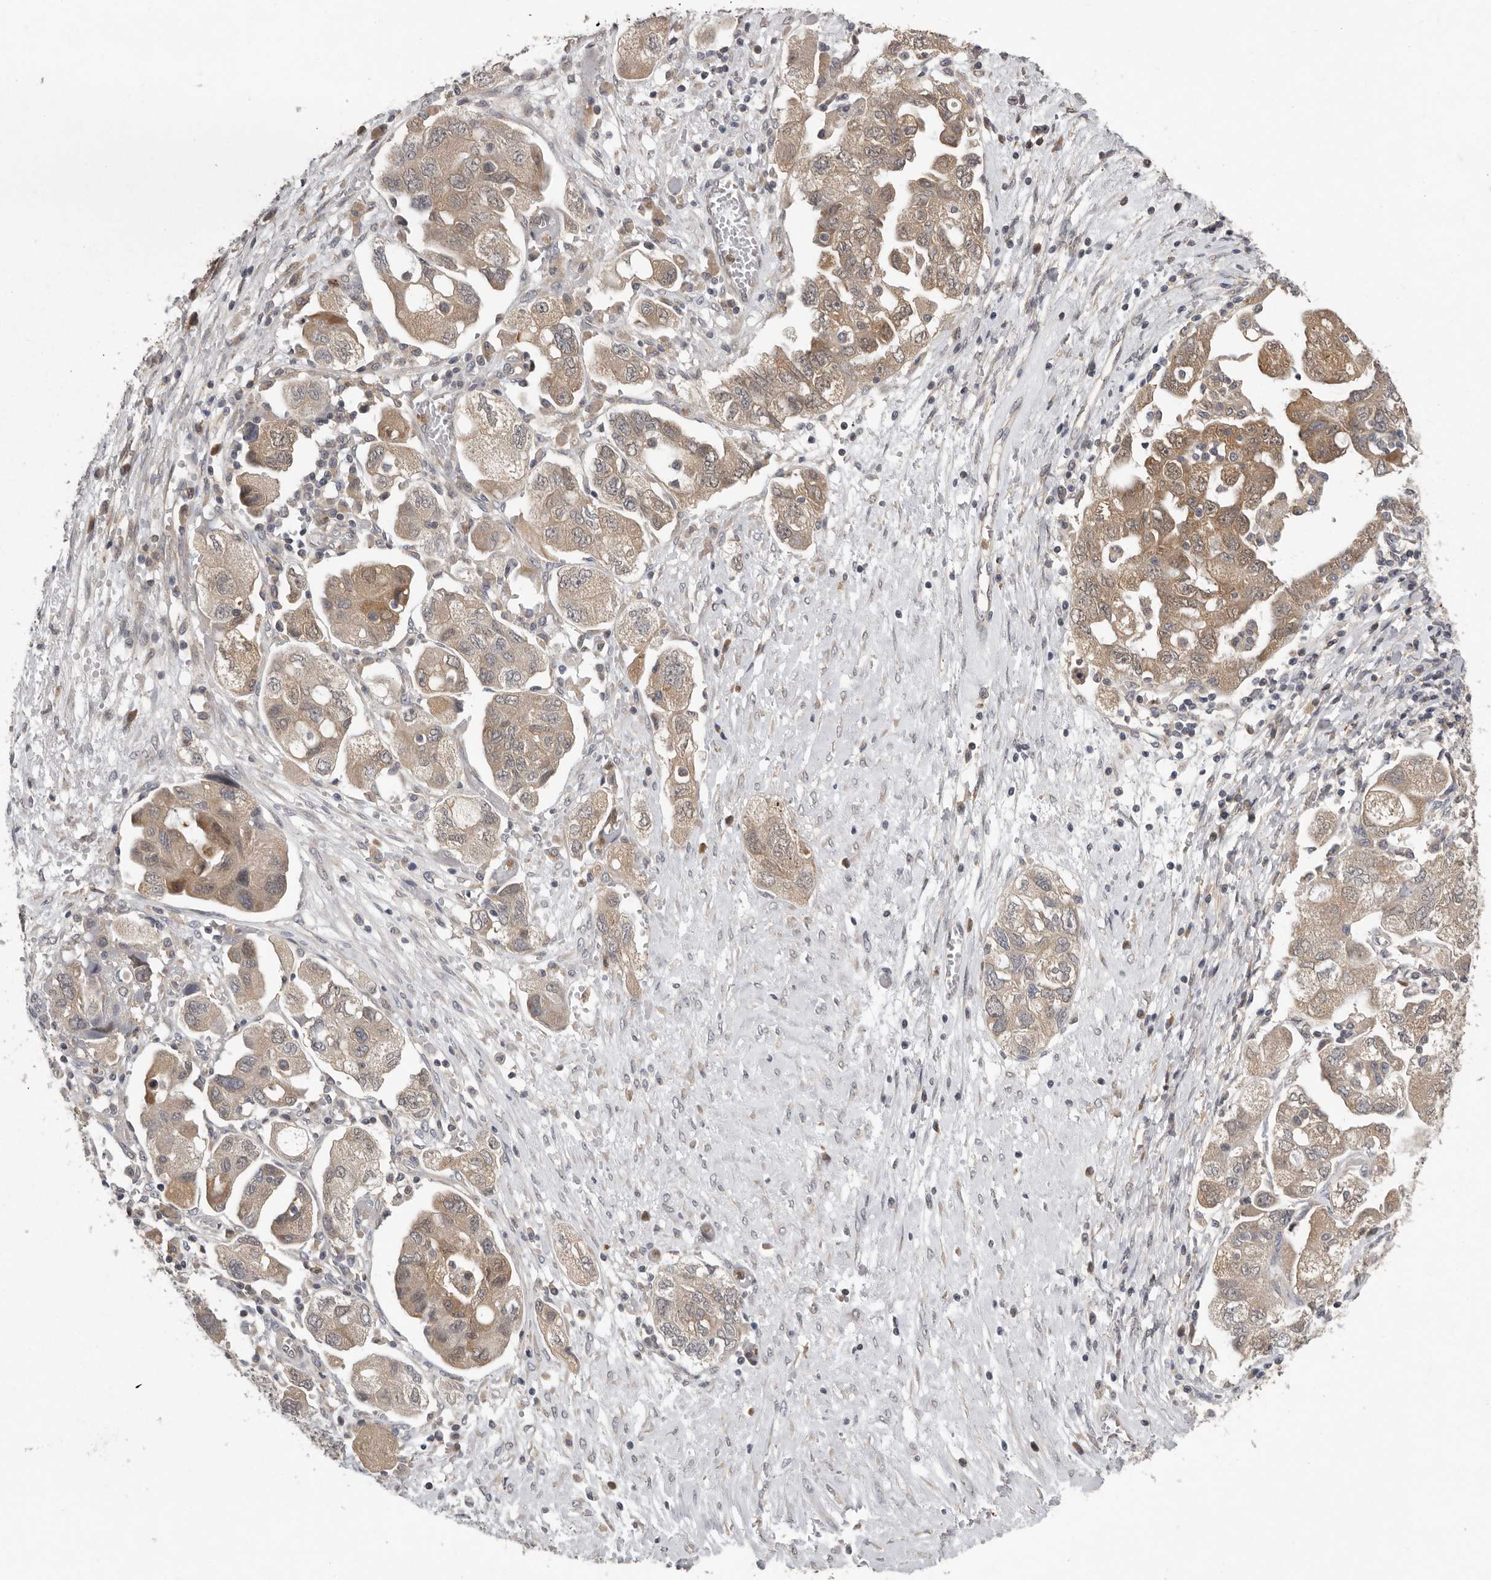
{"staining": {"intensity": "moderate", "quantity": ">75%", "location": "cytoplasmic/membranous"}, "tissue": "ovarian cancer", "cell_type": "Tumor cells", "image_type": "cancer", "snomed": [{"axis": "morphology", "description": "Carcinoma, NOS"}, {"axis": "morphology", "description": "Cystadenocarcinoma, serous, NOS"}, {"axis": "topography", "description": "Ovary"}], "caption": "This image reveals IHC staining of human ovarian serous cystadenocarcinoma, with medium moderate cytoplasmic/membranous expression in approximately >75% of tumor cells.", "gene": "RALGPS2", "patient": {"sex": "female", "age": 69}}